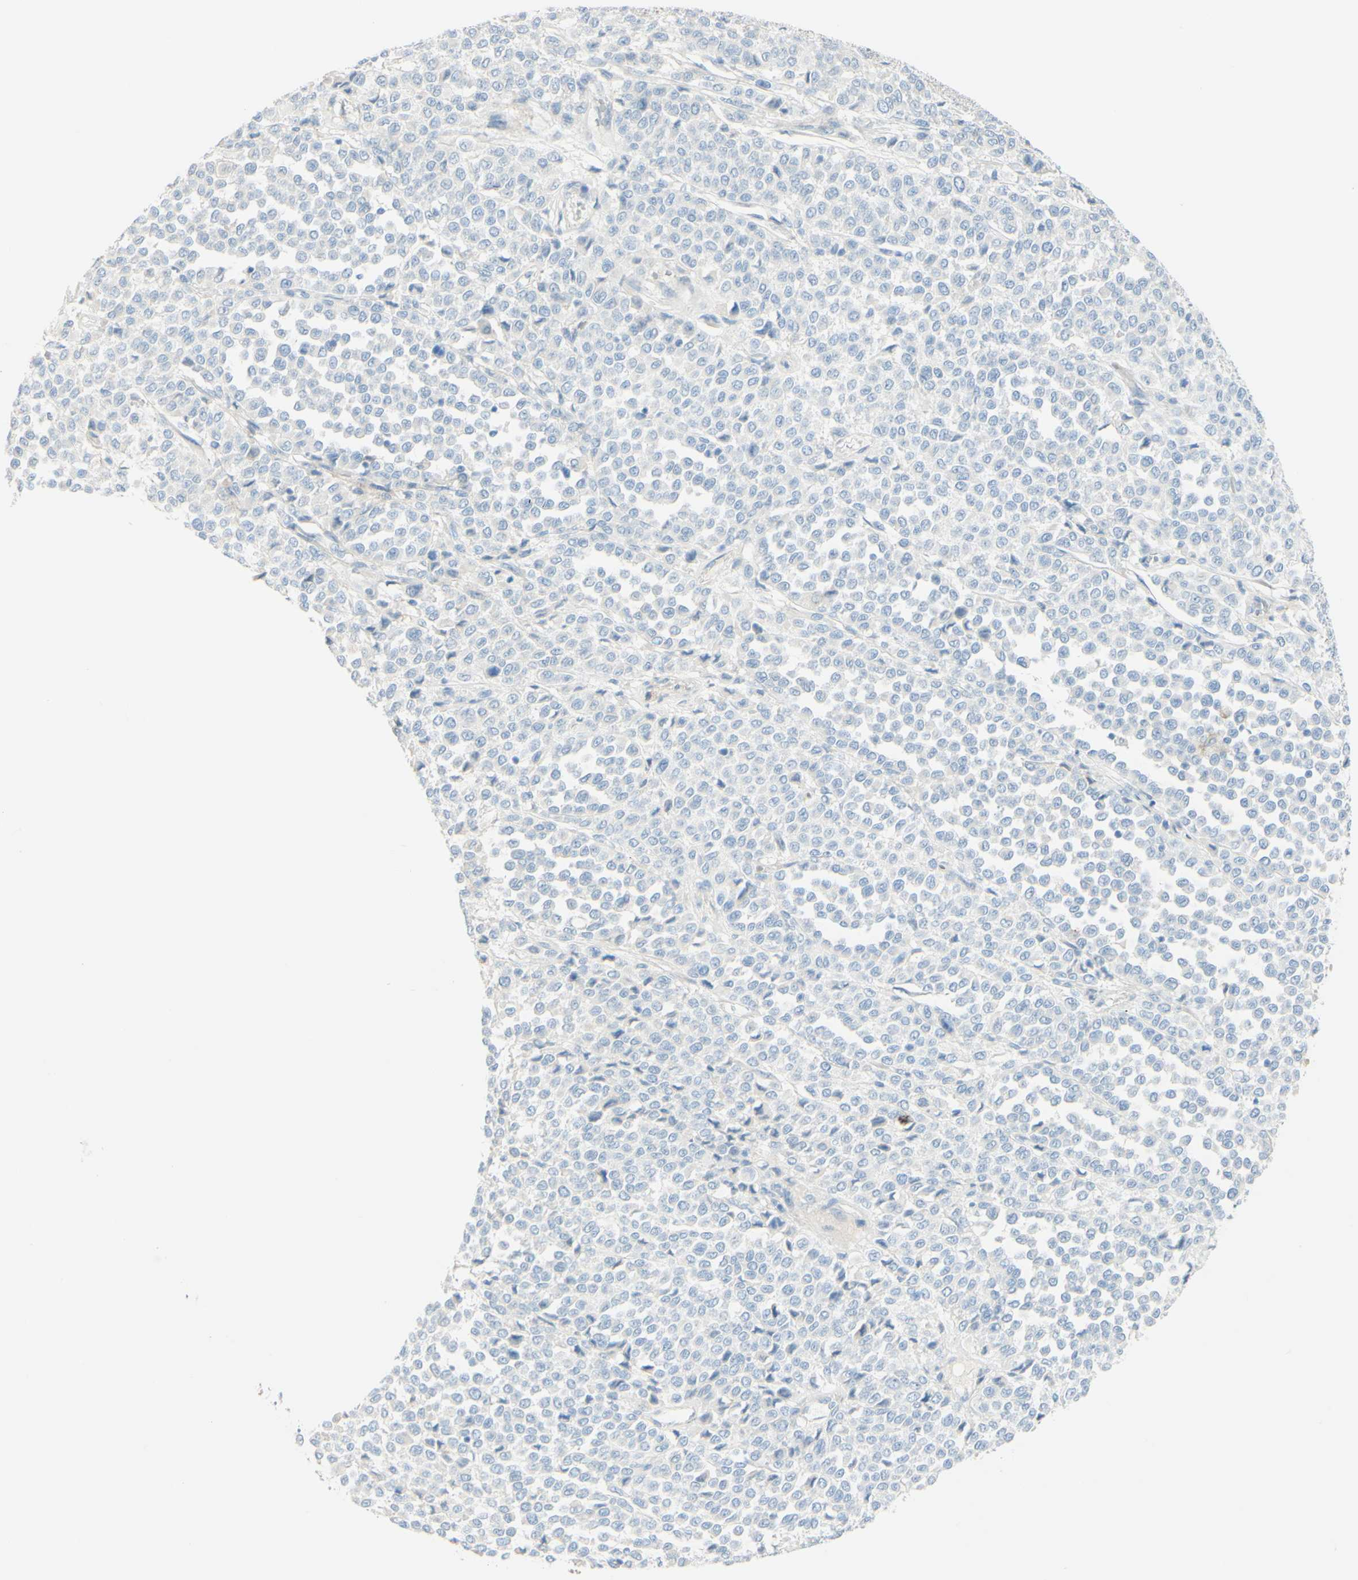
{"staining": {"intensity": "negative", "quantity": "none", "location": "none"}, "tissue": "melanoma", "cell_type": "Tumor cells", "image_type": "cancer", "snomed": [{"axis": "morphology", "description": "Malignant melanoma, Metastatic site"}, {"axis": "topography", "description": "Pancreas"}], "caption": "The photomicrograph reveals no staining of tumor cells in malignant melanoma (metastatic site).", "gene": "ALCAM", "patient": {"sex": "female", "age": 30}}